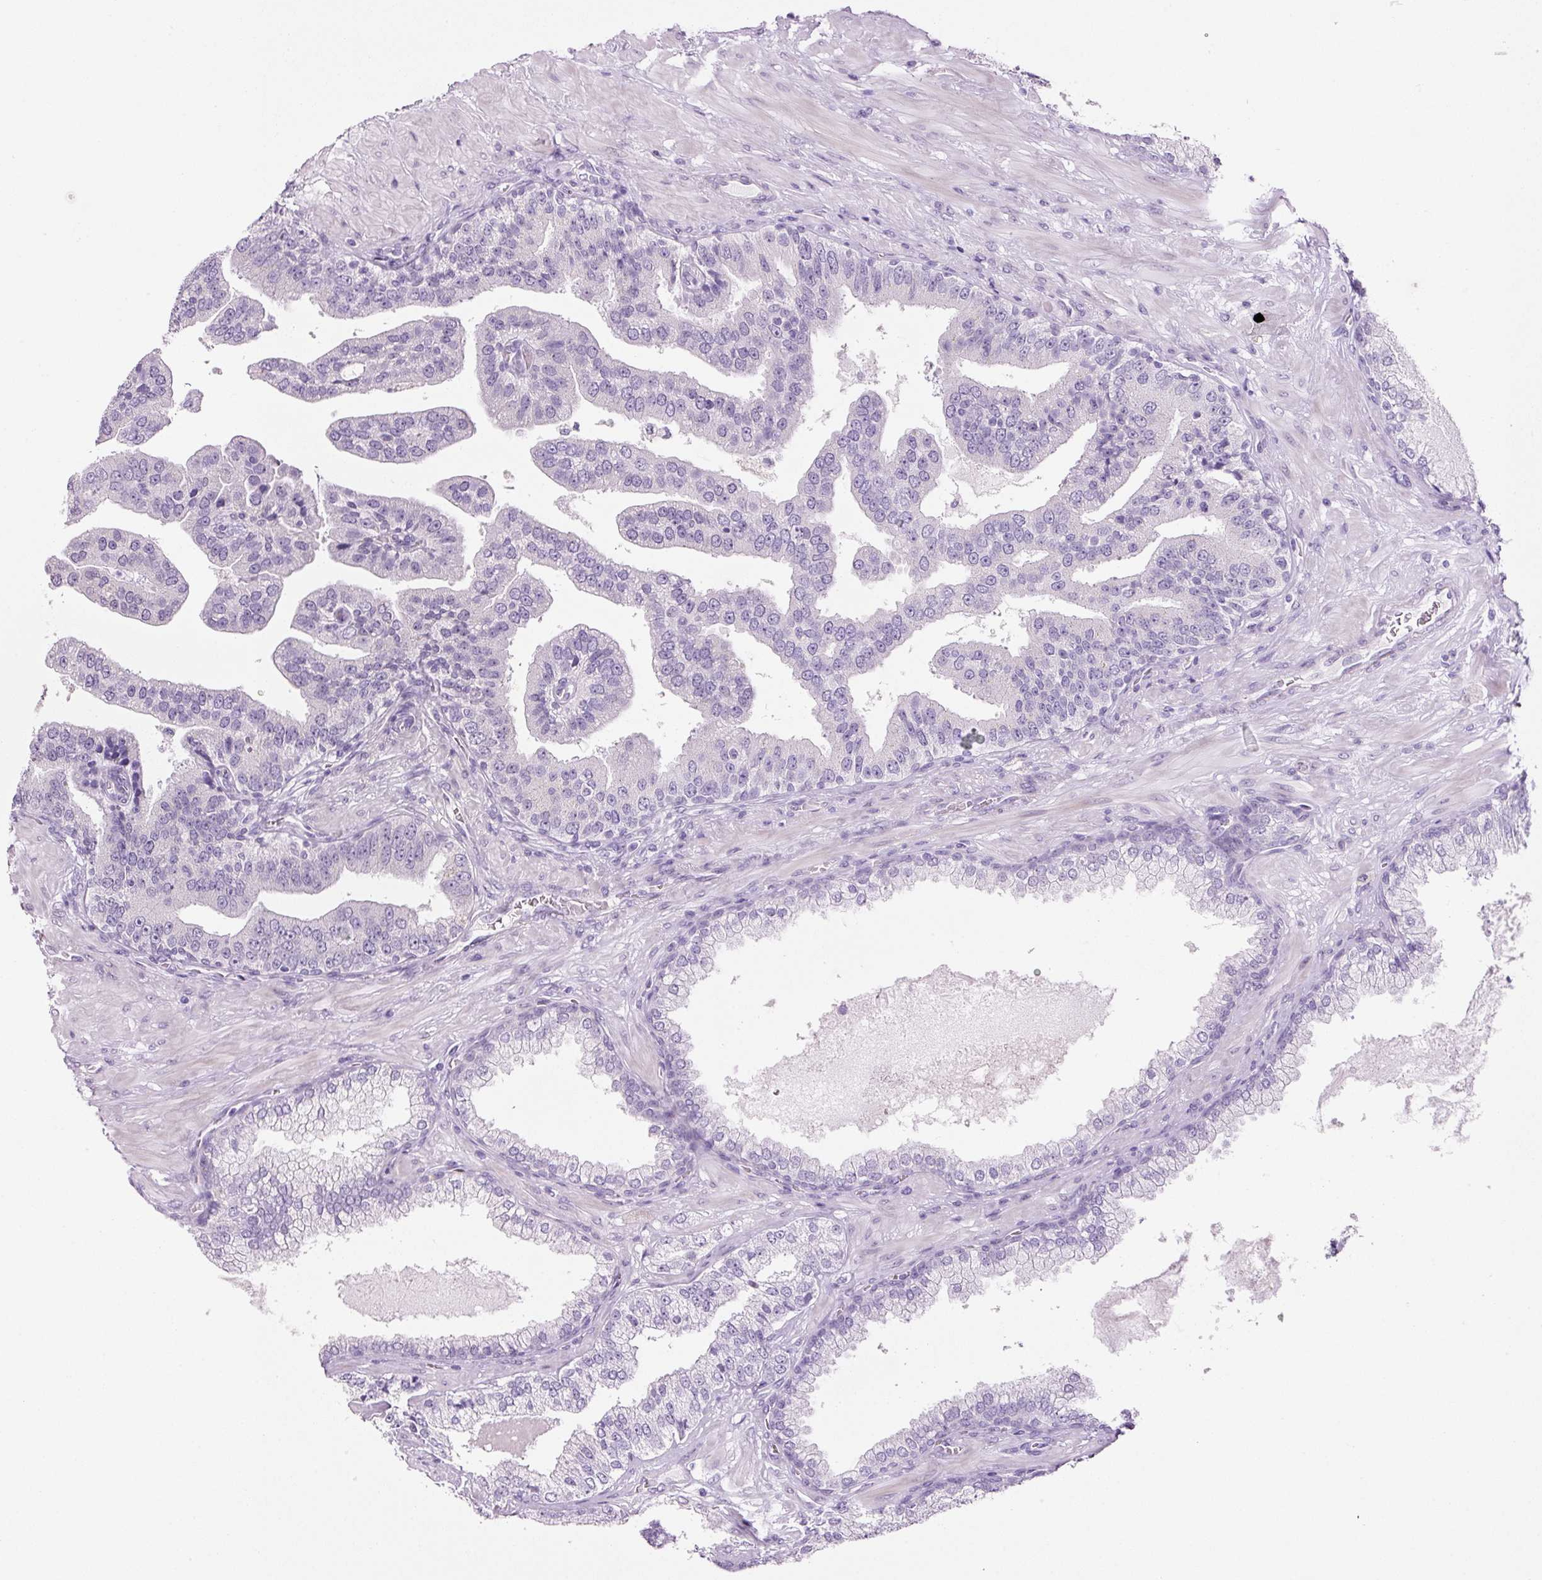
{"staining": {"intensity": "negative", "quantity": "none", "location": "none"}, "tissue": "prostate cancer", "cell_type": "Tumor cells", "image_type": "cancer", "snomed": [{"axis": "morphology", "description": "Adenocarcinoma, High grade"}, {"axis": "topography", "description": "Prostate"}], "caption": "This is an IHC photomicrograph of prostate cancer. There is no expression in tumor cells.", "gene": "ANKRD20A1", "patient": {"sex": "male", "age": 55}}